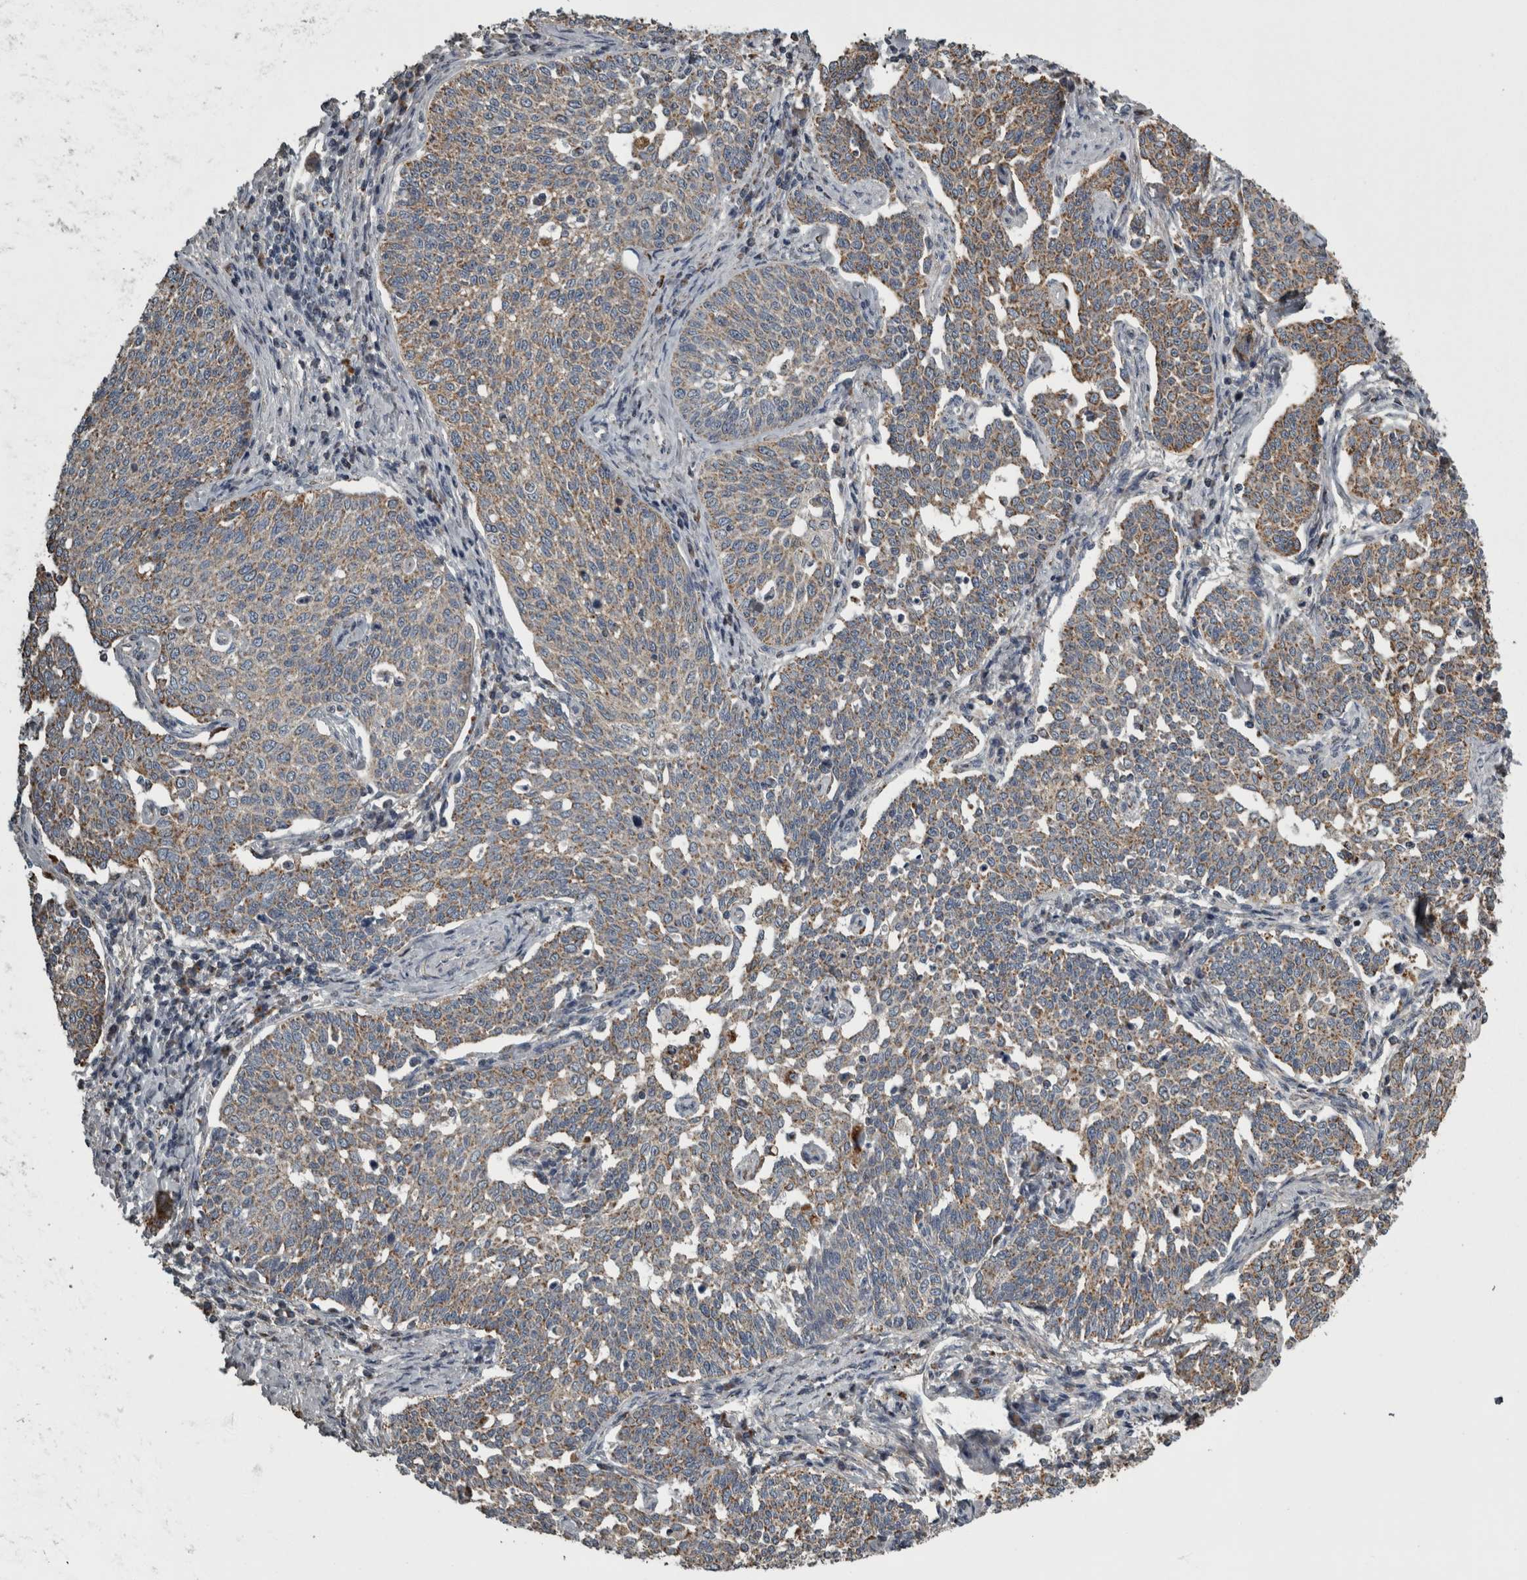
{"staining": {"intensity": "weak", "quantity": ">75%", "location": "cytoplasmic/membranous"}, "tissue": "cervical cancer", "cell_type": "Tumor cells", "image_type": "cancer", "snomed": [{"axis": "morphology", "description": "Squamous cell carcinoma, NOS"}, {"axis": "topography", "description": "Cervix"}], "caption": "A brown stain labels weak cytoplasmic/membranous expression of a protein in cervical cancer tumor cells. The protein of interest is shown in brown color, while the nuclei are stained blue.", "gene": "FRK", "patient": {"sex": "female", "age": 34}}